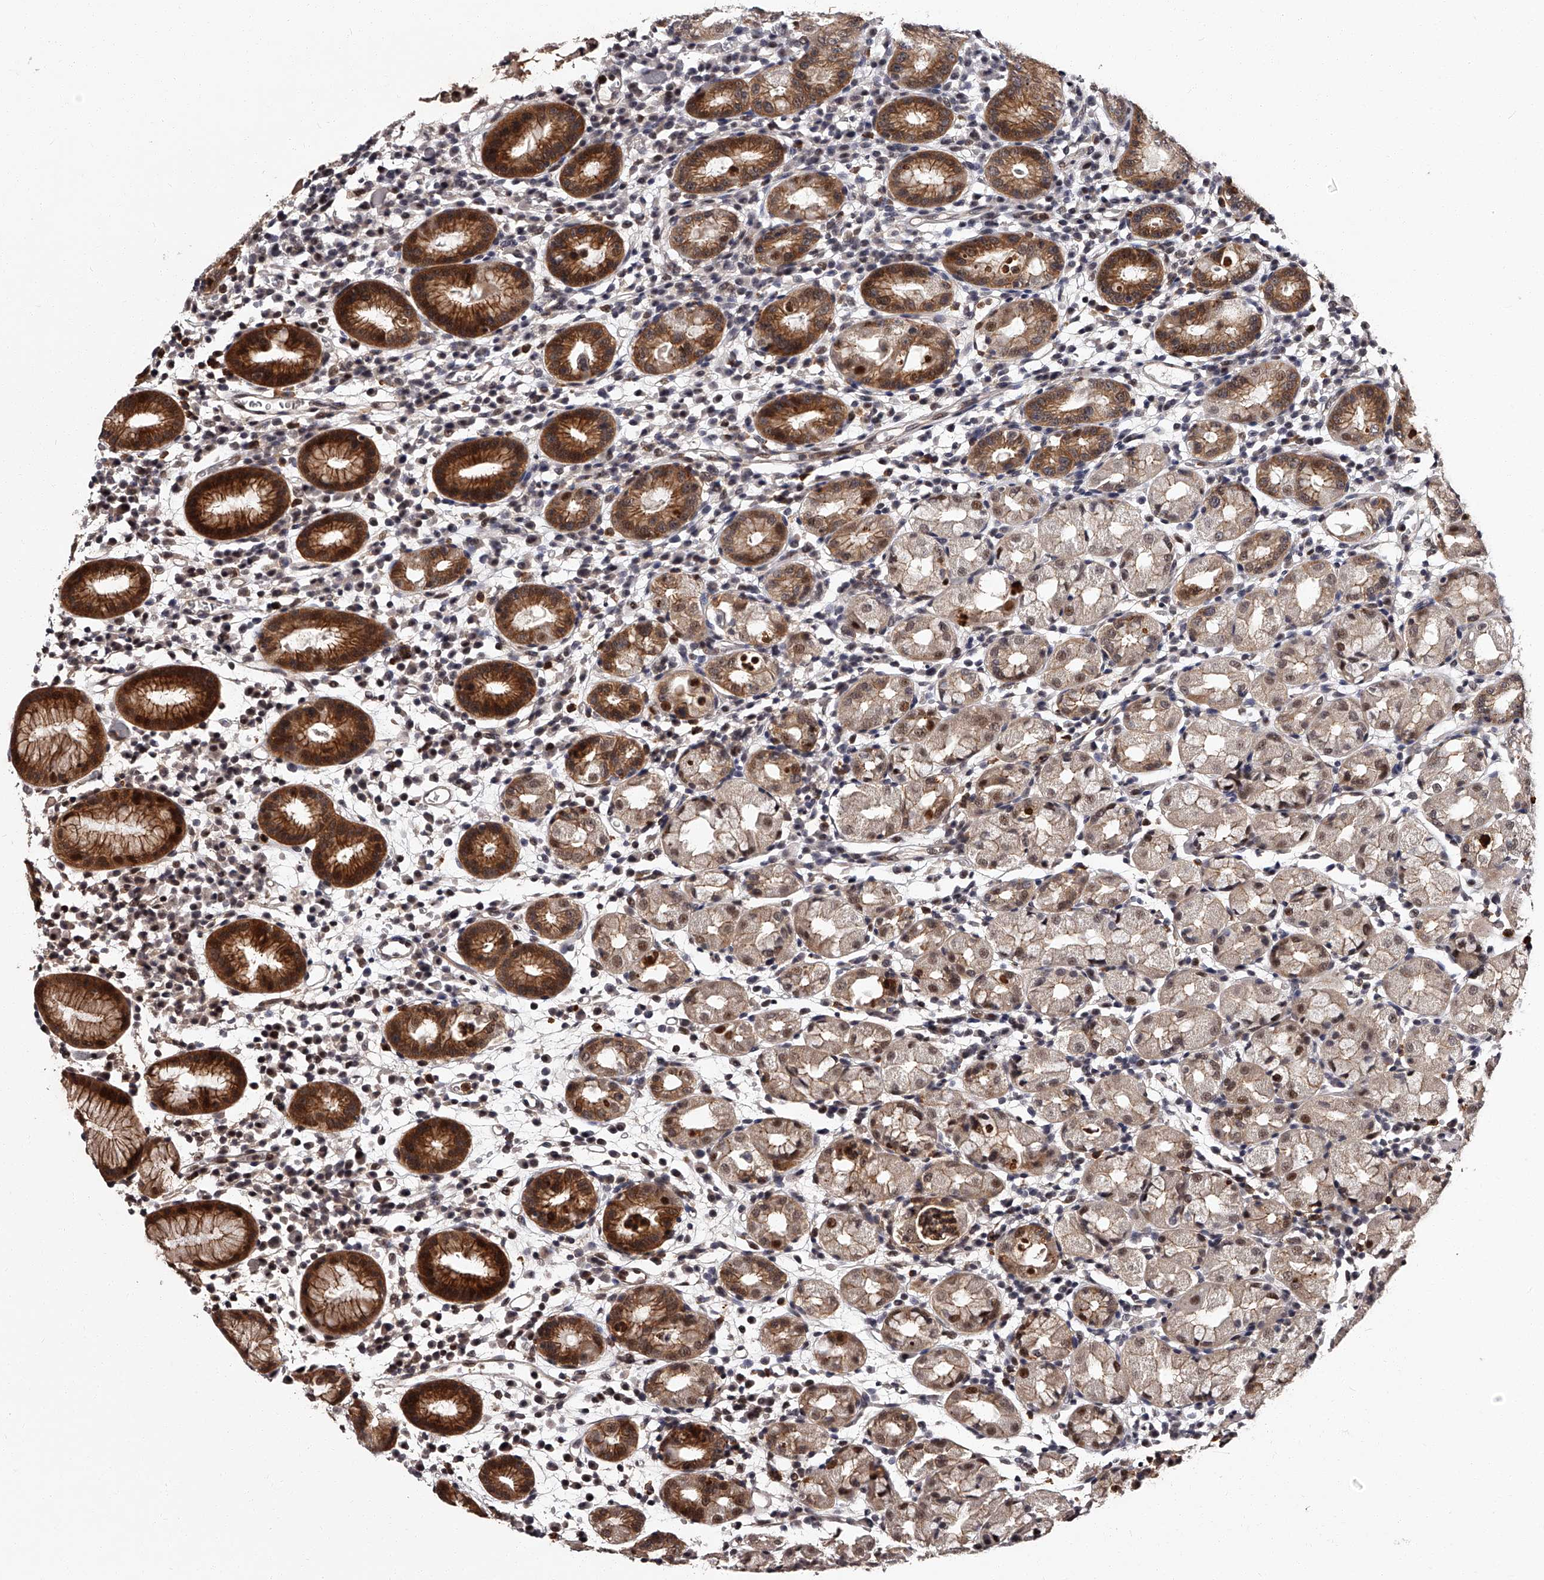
{"staining": {"intensity": "strong", "quantity": "25%-75%", "location": "cytoplasmic/membranous,nuclear"}, "tissue": "stomach", "cell_type": "Glandular cells", "image_type": "normal", "snomed": [{"axis": "morphology", "description": "Normal tissue, NOS"}, {"axis": "topography", "description": "Stomach"}, {"axis": "topography", "description": "Stomach, lower"}], "caption": "This photomicrograph reveals IHC staining of unremarkable stomach, with high strong cytoplasmic/membranous,nuclear staining in about 25%-75% of glandular cells.", "gene": "RSC1A1", "patient": {"sex": "female", "age": 75}}